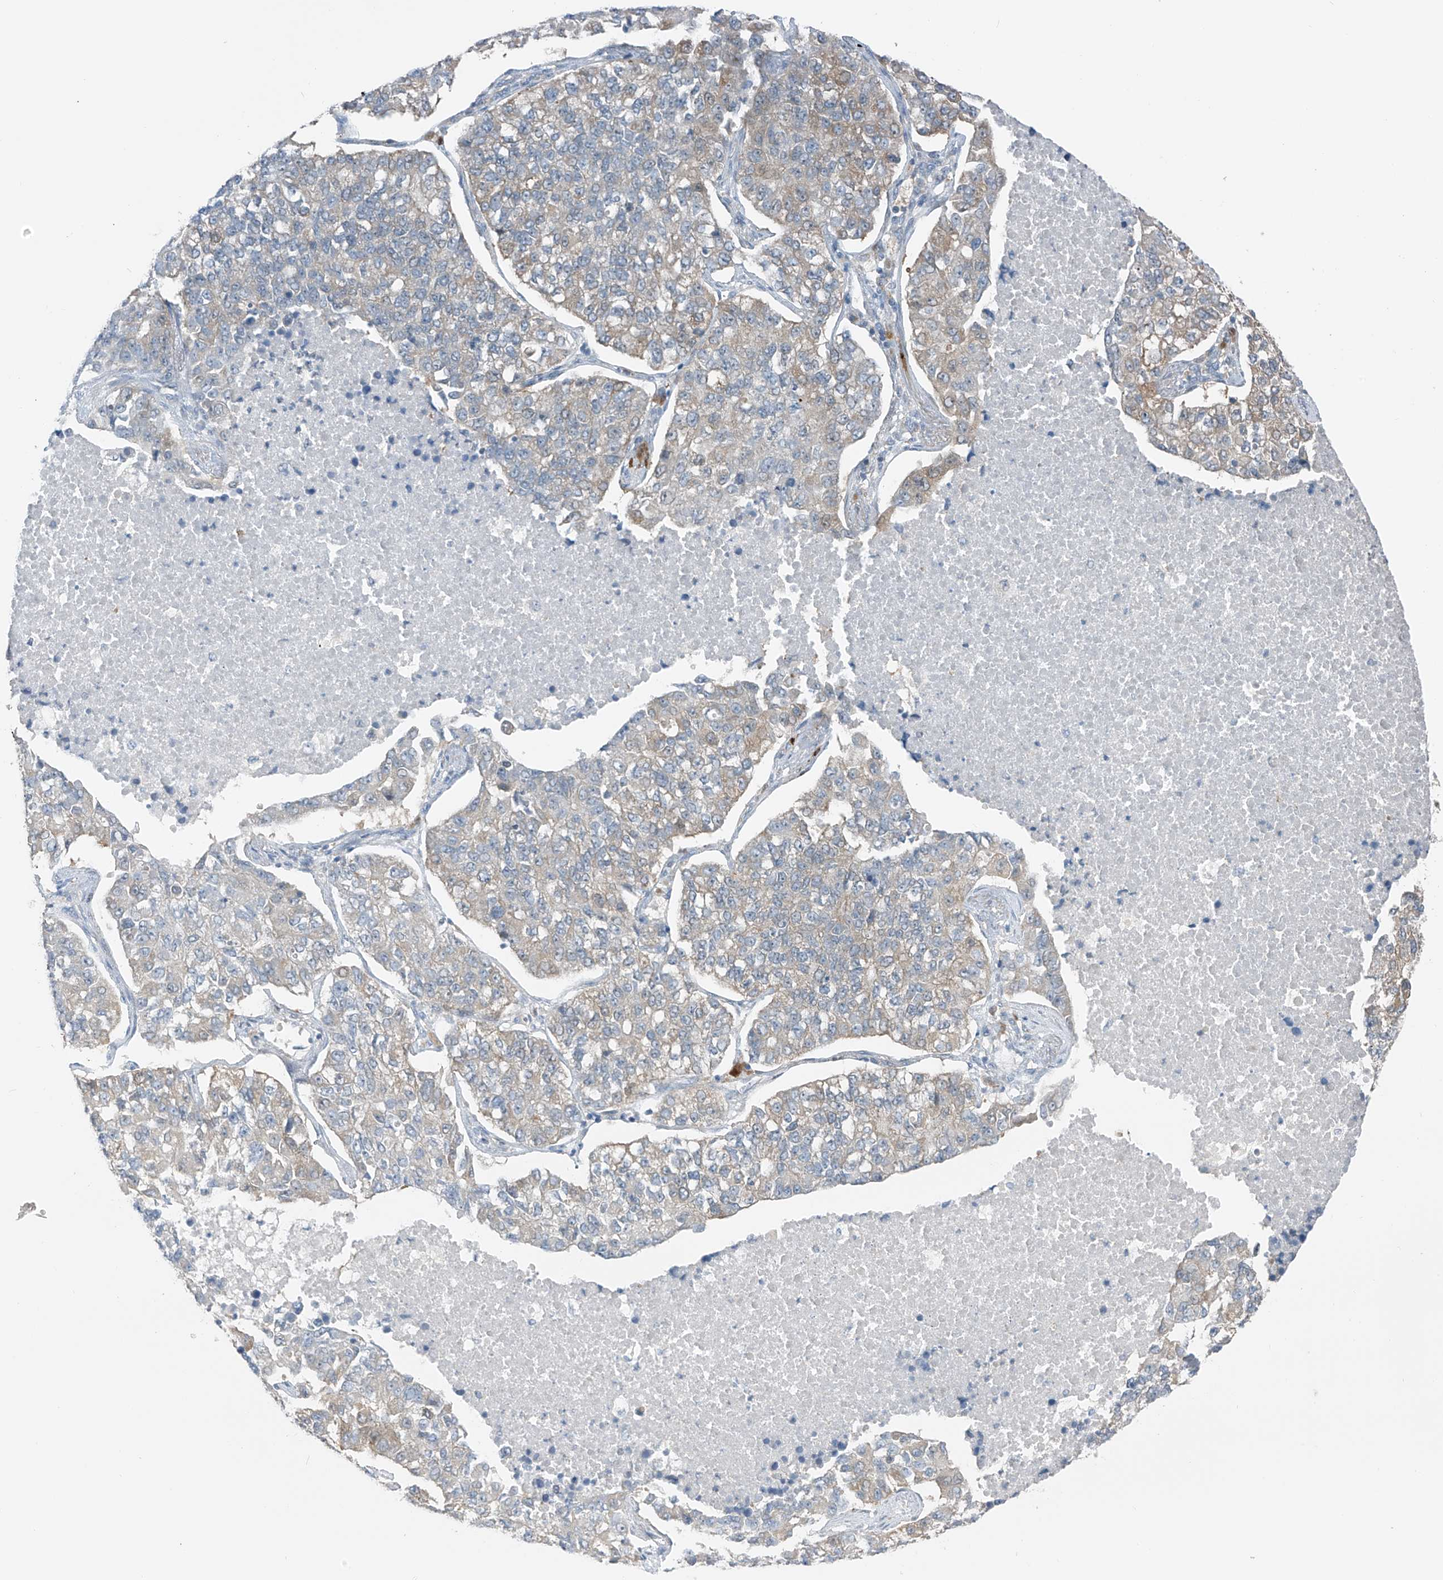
{"staining": {"intensity": "negative", "quantity": "none", "location": "none"}, "tissue": "lung cancer", "cell_type": "Tumor cells", "image_type": "cancer", "snomed": [{"axis": "morphology", "description": "Adenocarcinoma, NOS"}, {"axis": "topography", "description": "Lung"}], "caption": "Immunohistochemistry histopathology image of lung cancer stained for a protein (brown), which exhibits no positivity in tumor cells.", "gene": "SLC12A6", "patient": {"sex": "male", "age": 49}}